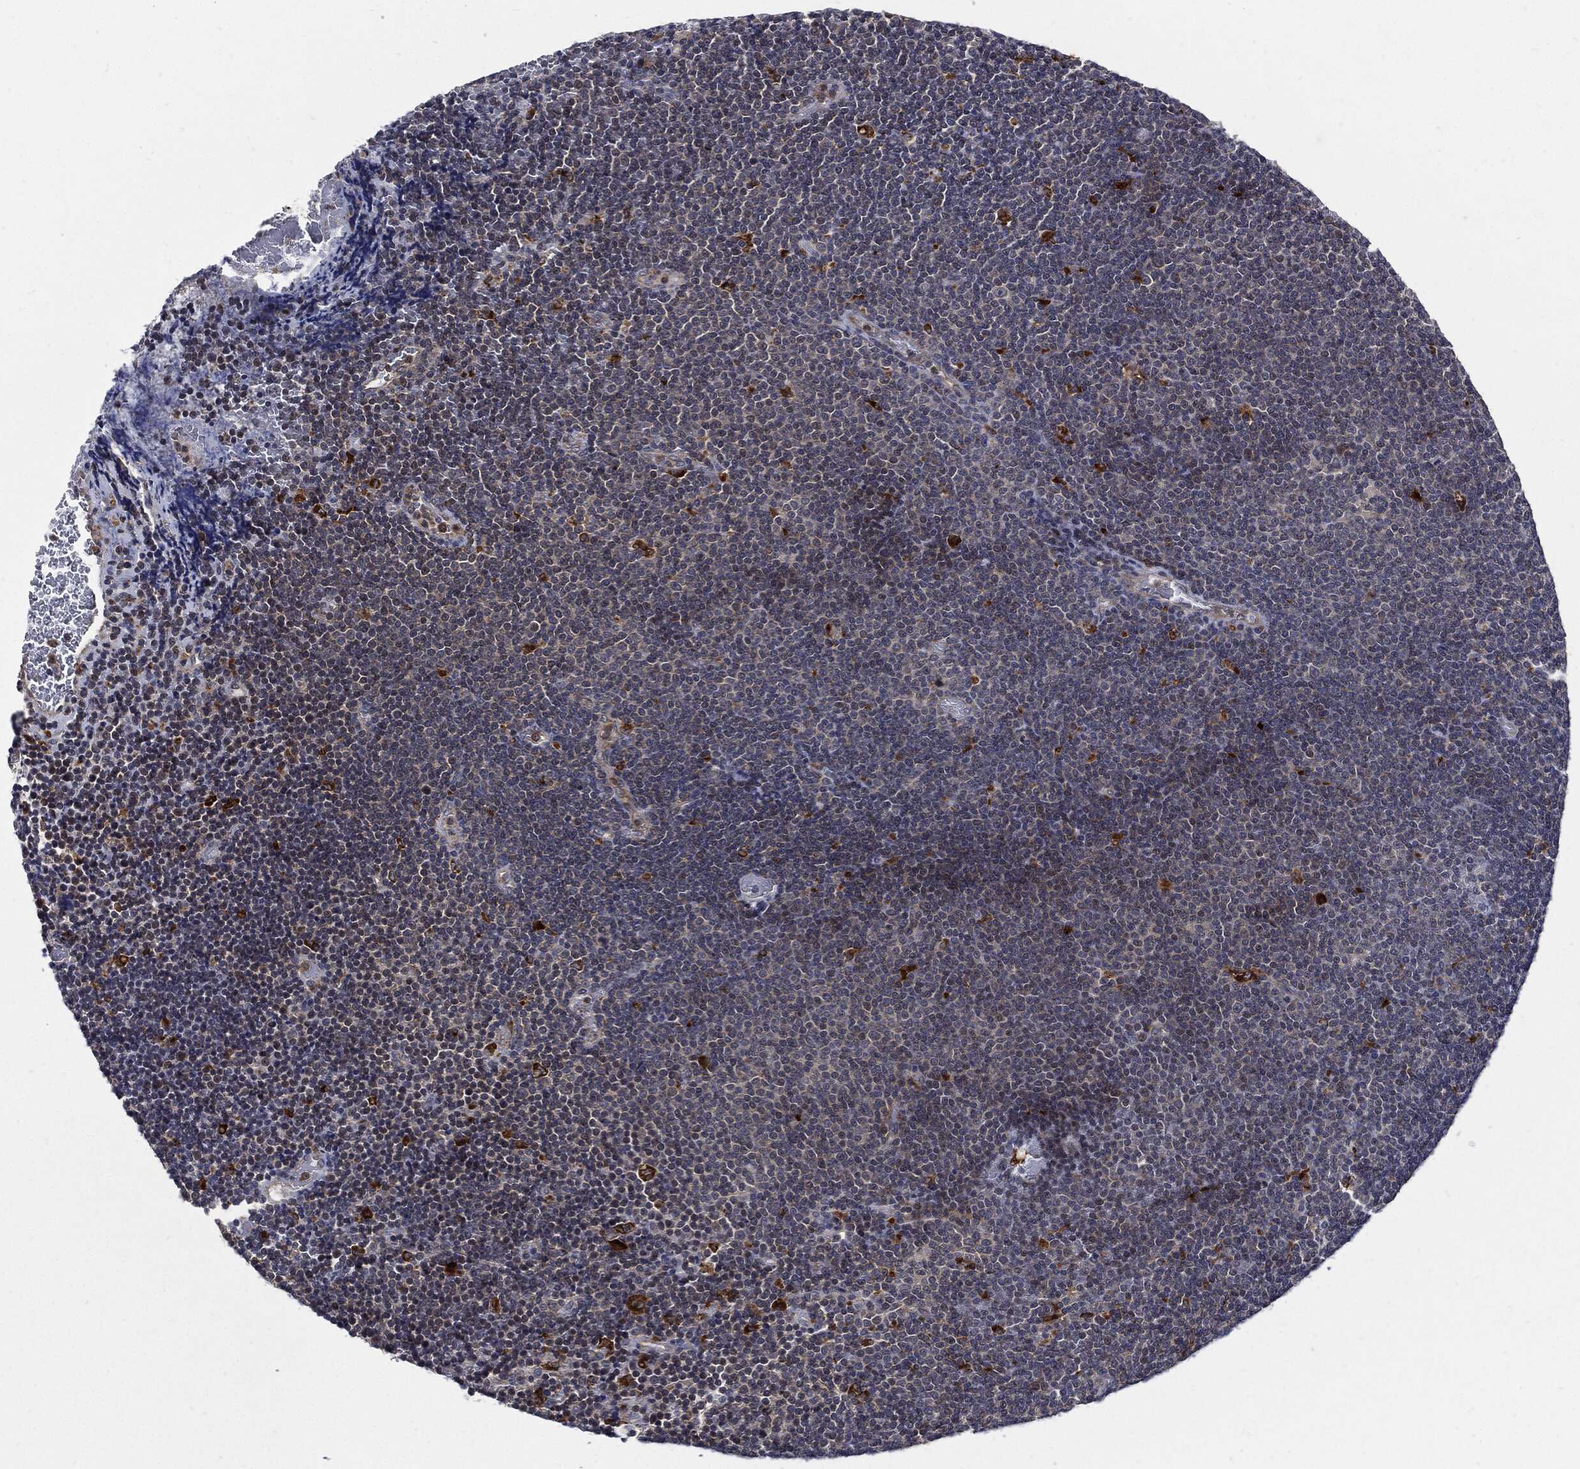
{"staining": {"intensity": "negative", "quantity": "none", "location": "none"}, "tissue": "lymphoma", "cell_type": "Tumor cells", "image_type": "cancer", "snomed": [{"axis": "morphology", "description": "Malignant lymphoma, non-Hodgkin's type, Low grade"}, {"axis": "topography", "description": "Brain"}], "caption": "DAB (3,3'-diaminobenzidine) immunohistochemical staining of lymphoma displays no significant staining in tumor cells.", "gene": "SLC31A2", "patient": {"sex": "female", "age": 66}}